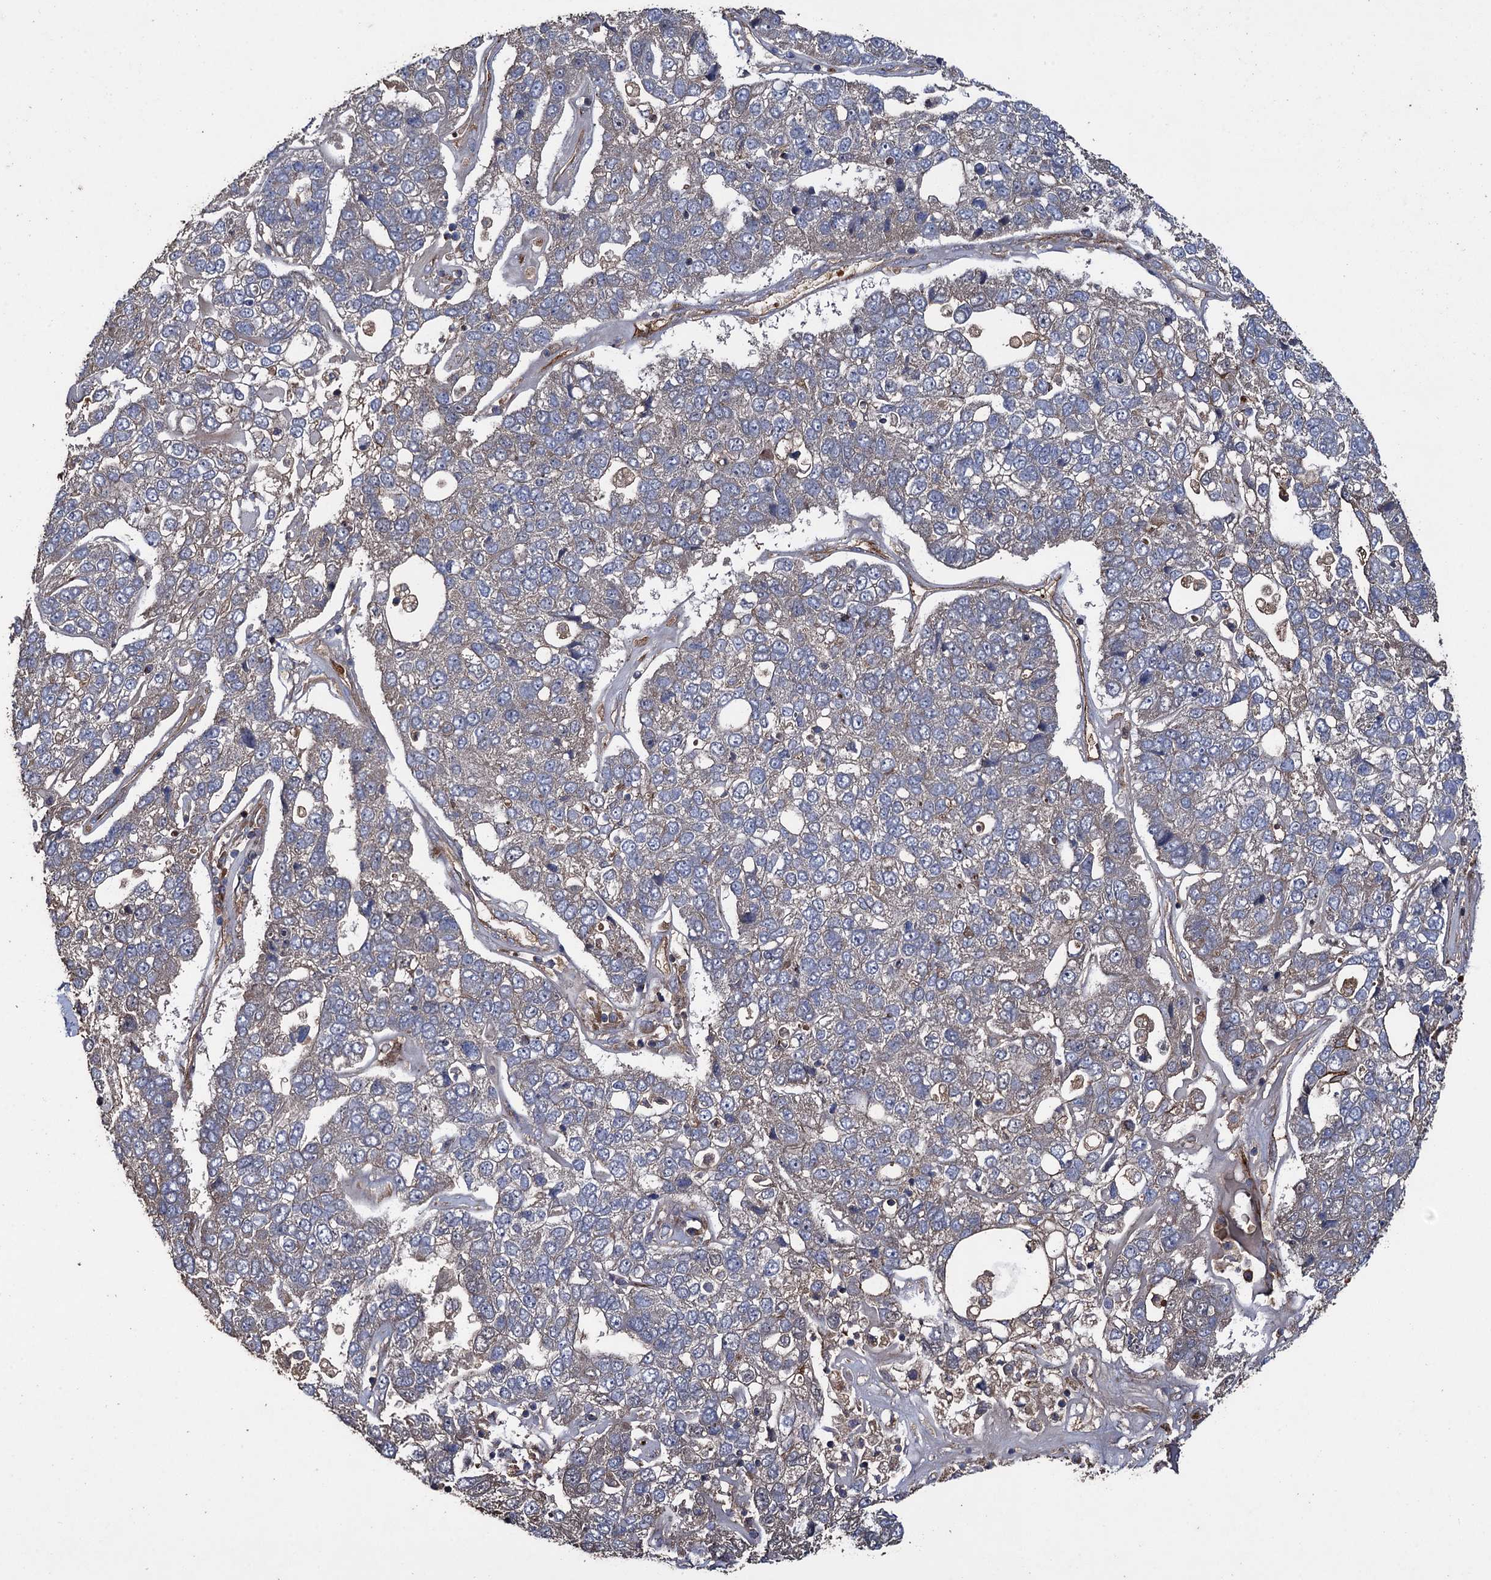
{"staining": {"intensity": "negative", "quantity": "none", "location": "none"}, "tissue": "pancreatic cancer", "cell_type": "Tumor cells", "image_type": "cancer", "snomed": [{"axis": "morphology", "description": "Adenocarcinoma, NOS"}, {"axis": "topography", "description": "Pancreas"}], "caption": "The IHC micrograph has no significant staining in tumor cells of pancreatic cancer tissue.", "gene": "TXNDC11", "patient": {"sex": "female", "age": 61}}